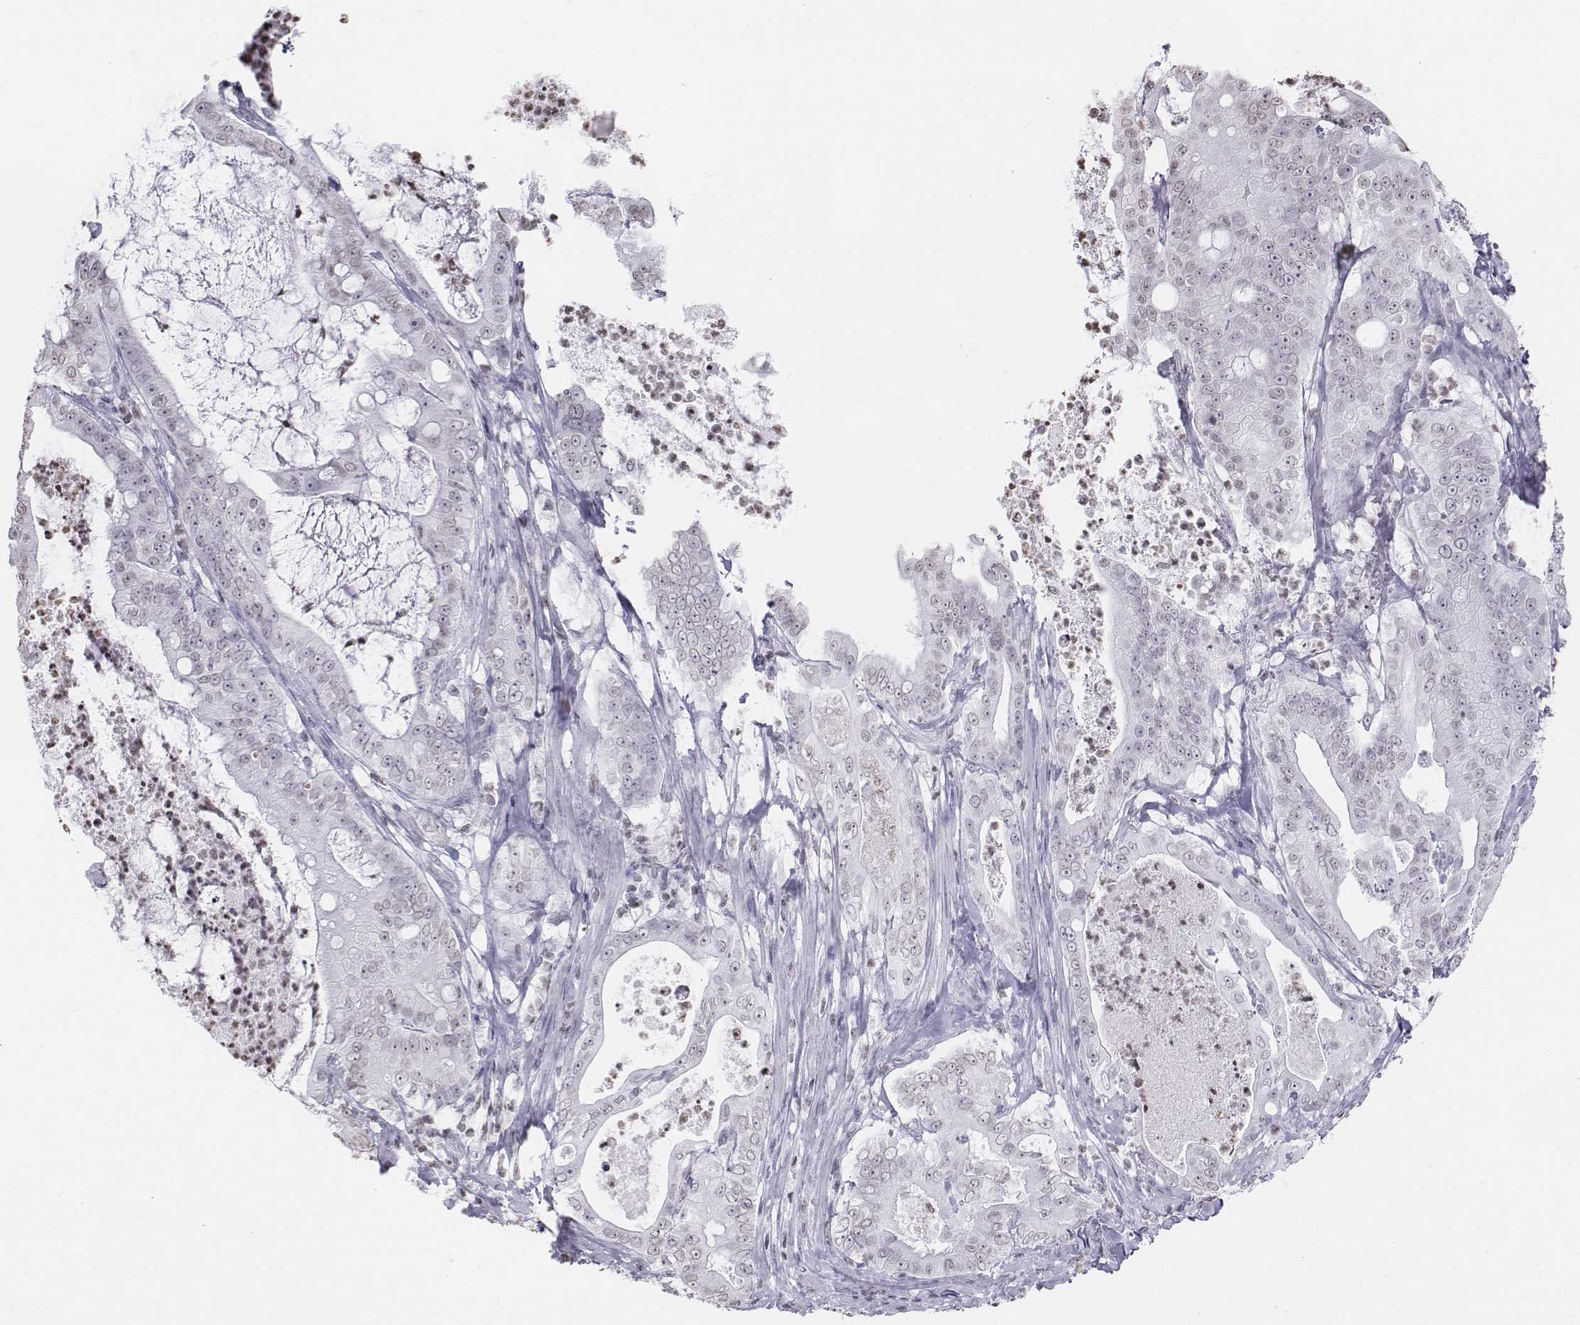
{"staining": {"intensity": "negative", "quantity": "none", "location": "none"}, "tissue": "pancreatic cancer", "cell_type": "Tumor cells", "image_type": "cancer", "snomed": [{"axis": "morphology", "description": "Adenocarcinoma, NOS"}, {"axis": "topography", "description": "Pancreas"}], "caption": "Pancreatic adenocarcinoma was stained to show a protein in brown. There is no significant expression in tumor cells.", "gene": "BARHL1", "patient": {"sex": "male", "age": 71}}